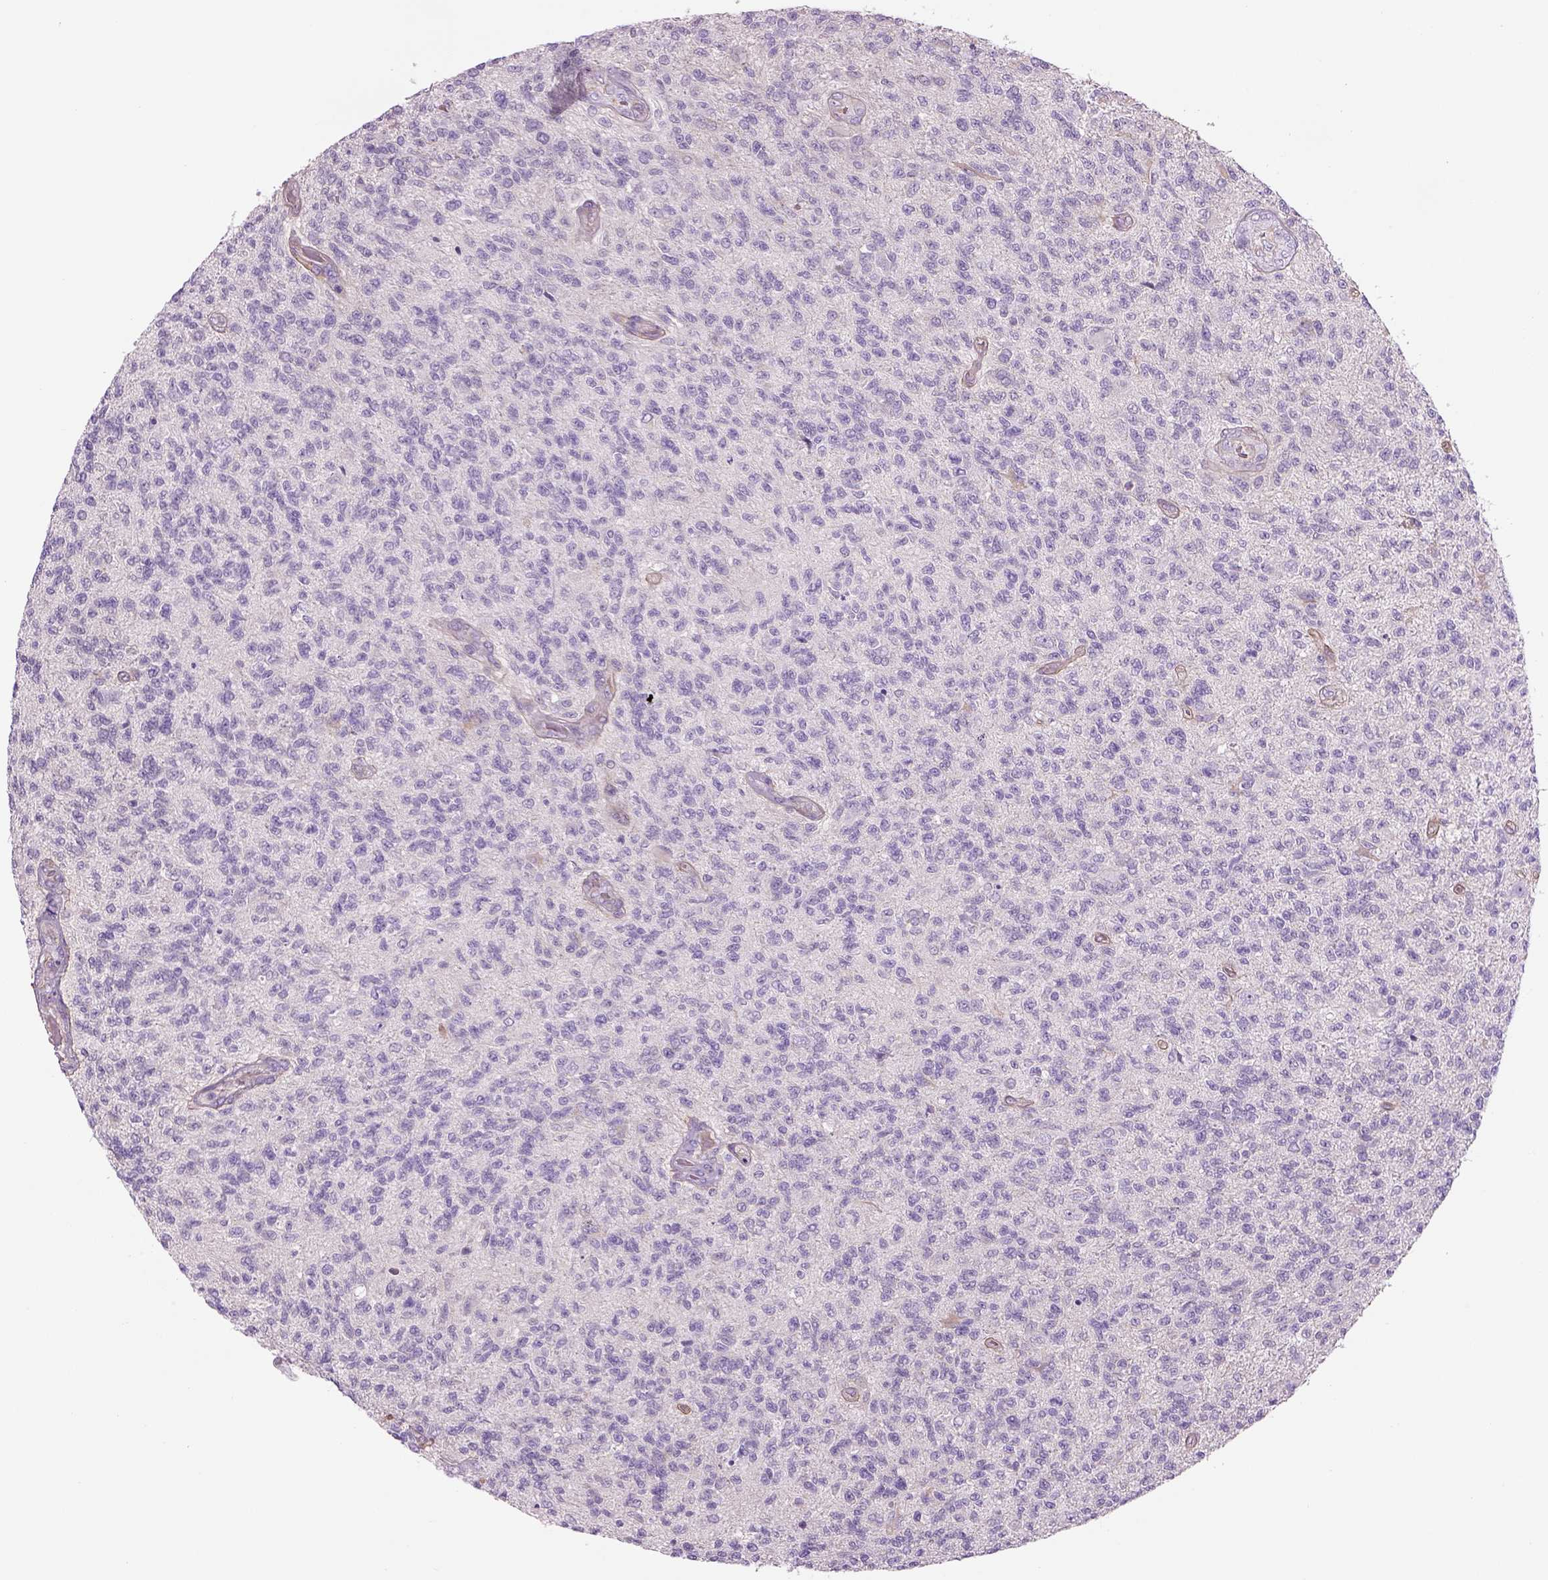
{"staining": {"intensity": "negative", "quantity": "none", "location": "none"}, "tissue": "glioma", "cell_type": "Tumor cells", "image_type": "cancer", "snomed": [{"axis": "morphology", "description": "Glioma, malignant, High grade"}, {"axis": "topography", "description": "Brain"}], "caption": "Micrograph shows no significant protein expression in tumor cells of glioma.", "gene": "IFT52", "patient": {"sex": "male", "age": 56}}